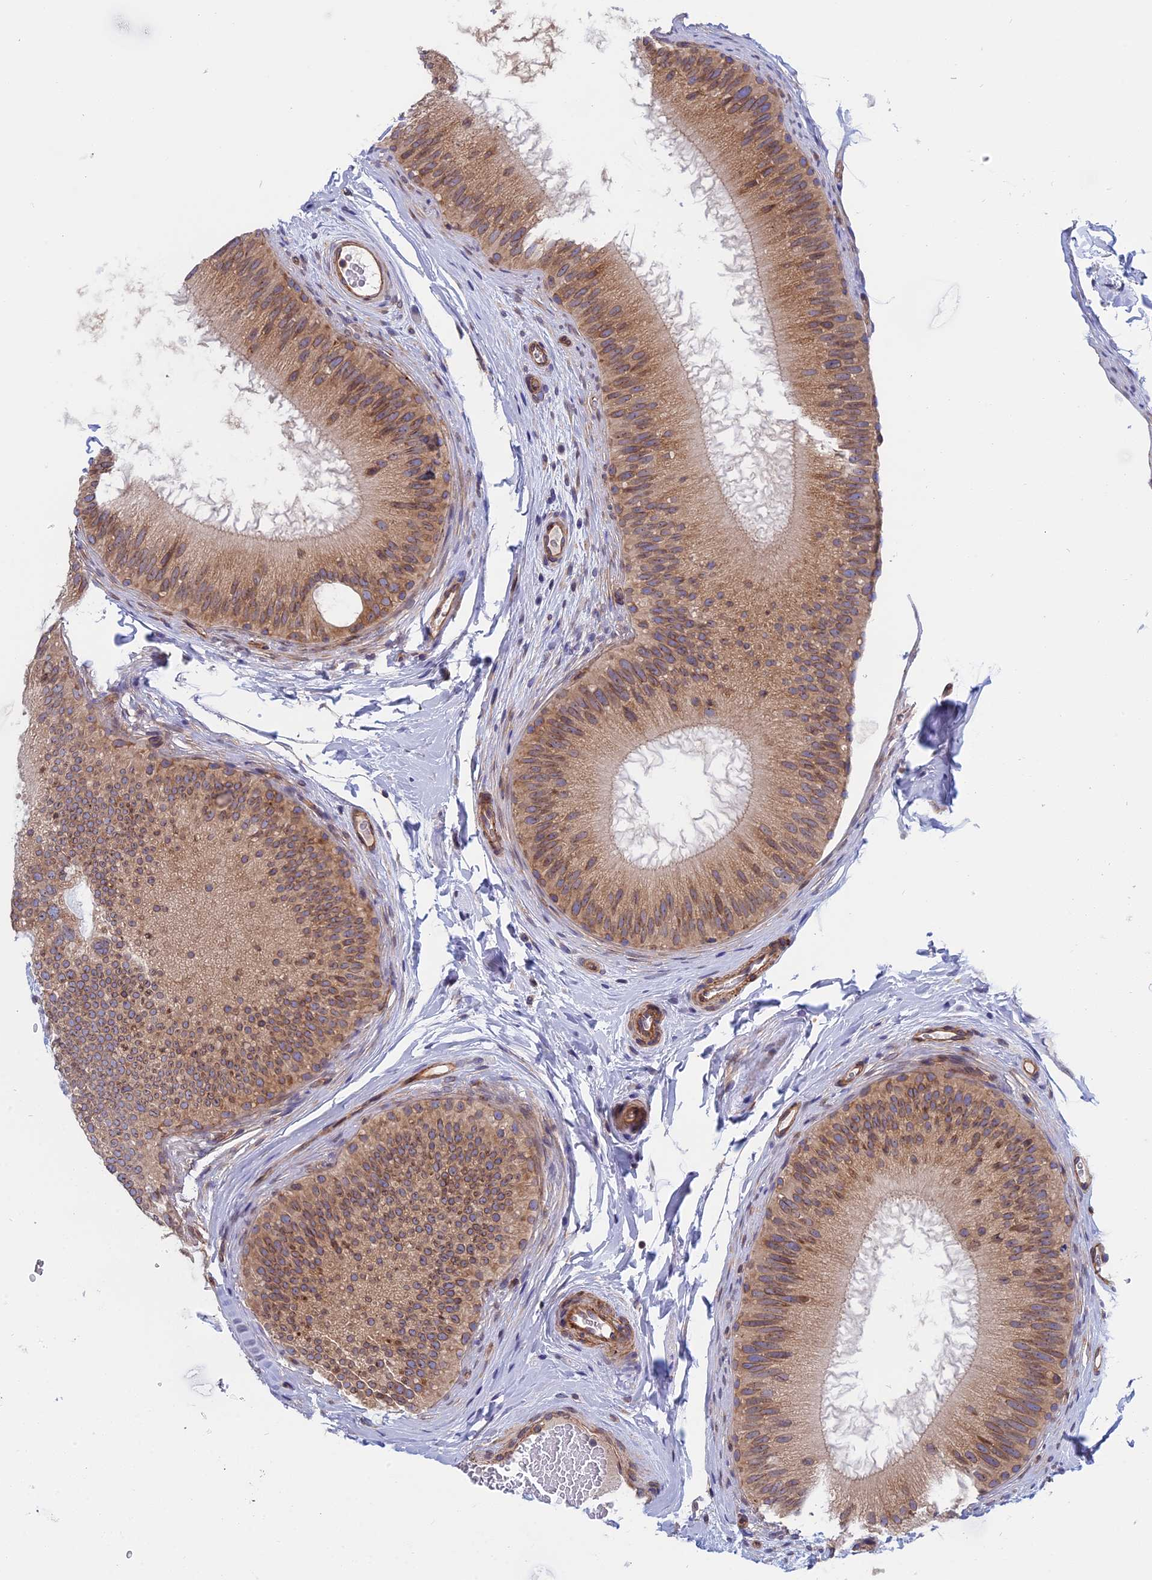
{"staining": {"intensity": "moderate", "quantity": "25%-75%", "location": "cytoplasmic/membranous"}, "tissue": "epididymis", "cell_type": "Glandular cells", "image_type": "normal", "snomed": [{"axis": "morphology", "description": "Normal tissue, NOS"}, {"axis": "topography", "description": "Epididymis"}], "caption": "A histopathology image showing moderate cytoplasmic/membranous expression in approximately 25%-75% of glandular cells in benign epididymis, as visualized by brown immunohistochemical staining.", "gene": "NAA10", "patient": {"sex": "male", "age": 45}}